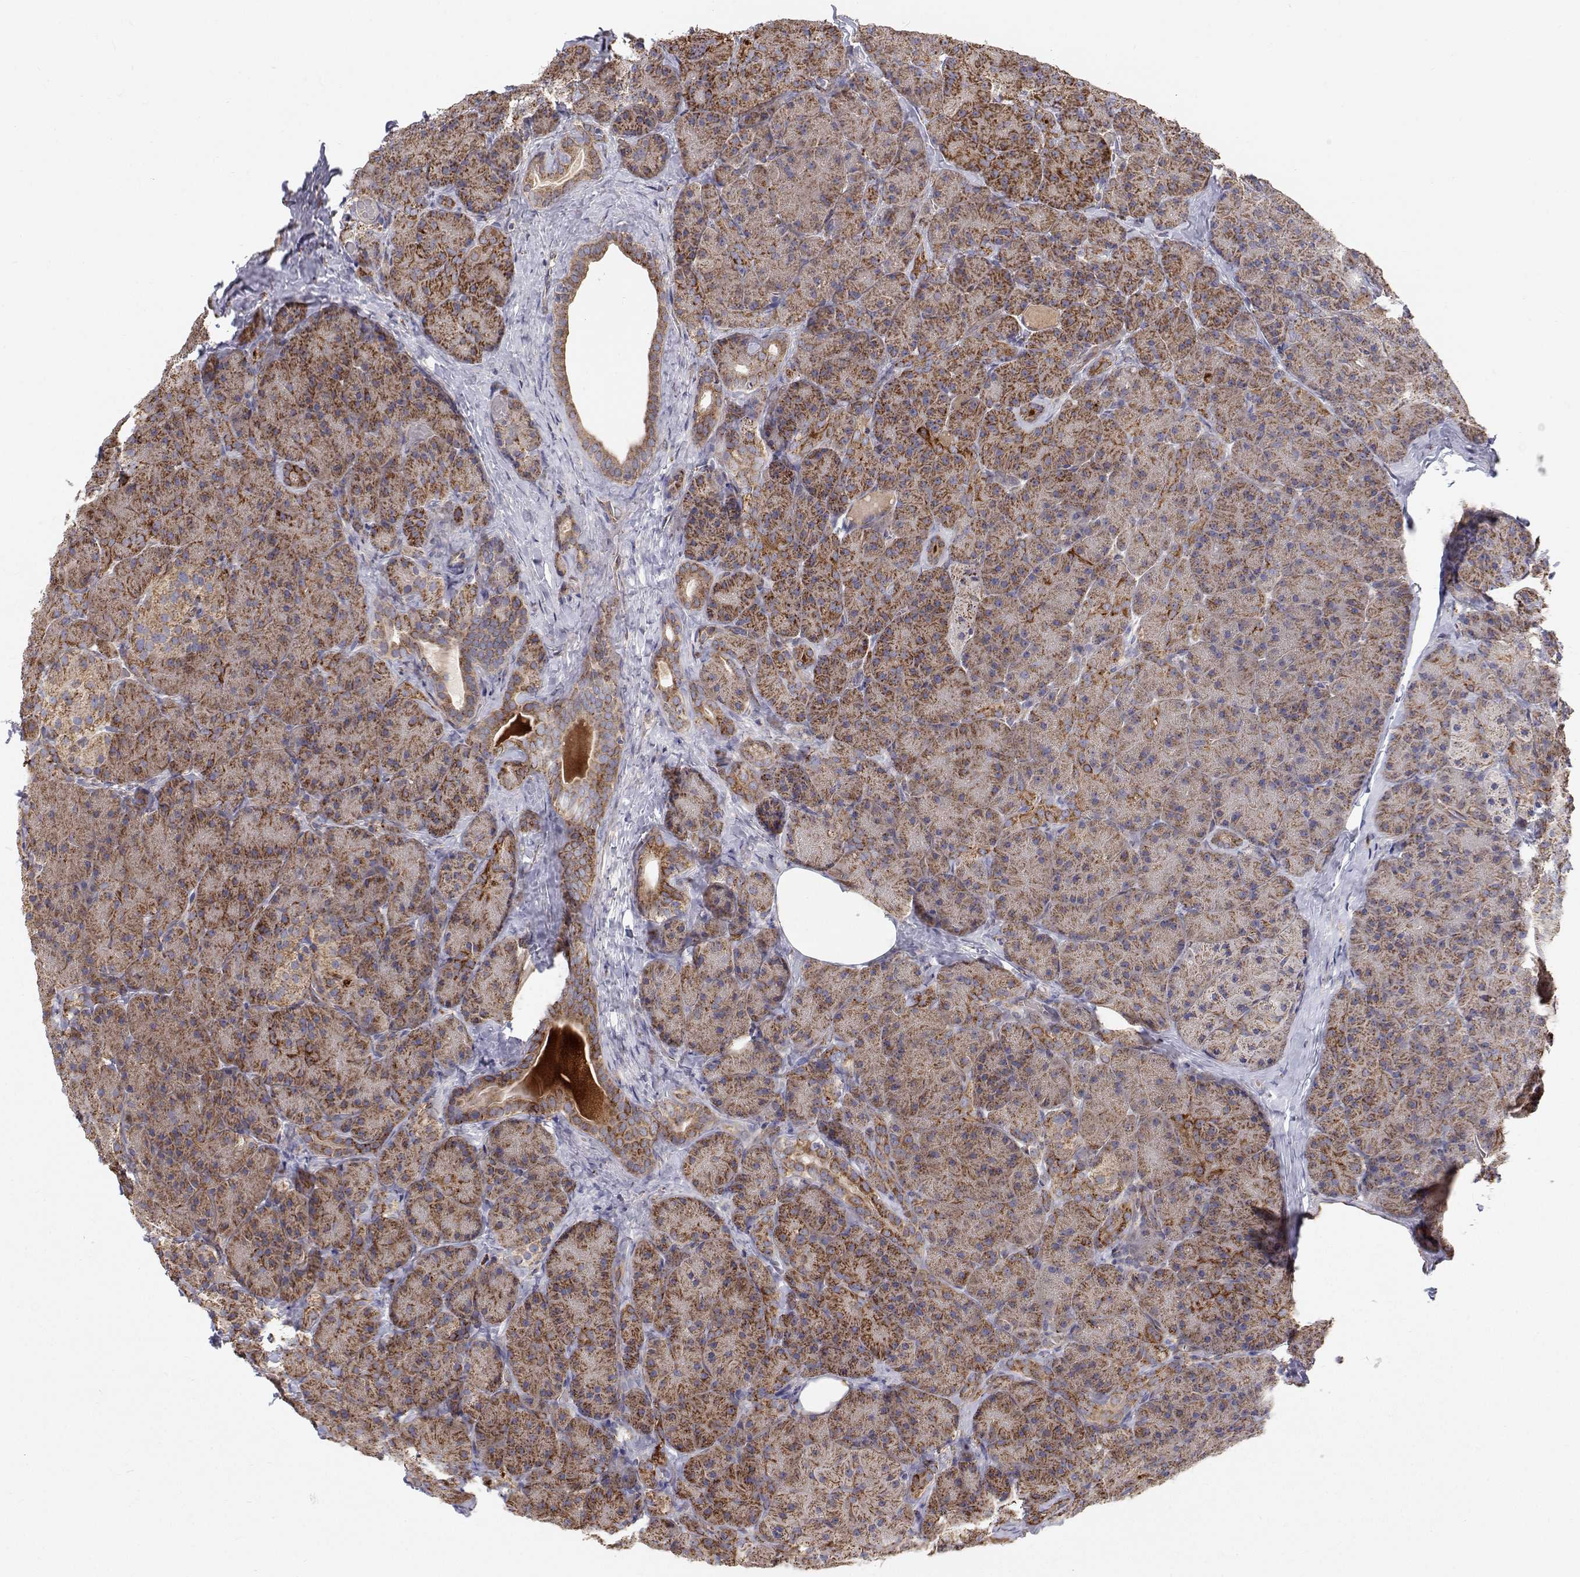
{"staining": {"intensity": "moderate", "quantity": "<25%", "location": "cytoplasmic/membranous"}, "tissue": "pancreas", "cell_type": "Exocrine glandular cells", "image_type": "normal", "snomed": [{"axis": "morphology", "description": "Normal tissue, NOS"}, {"axis": "topography", "description": "Pancreas"}], "caption": "Unremarkable pancreas reveals moderate cytoplasmic/membranous staining in approximately <25% of exocrine glandular cells, visualized by immunohistochemistry.", "gene": "SPICE1", "patient": {"sex": "male", "age": 57}}